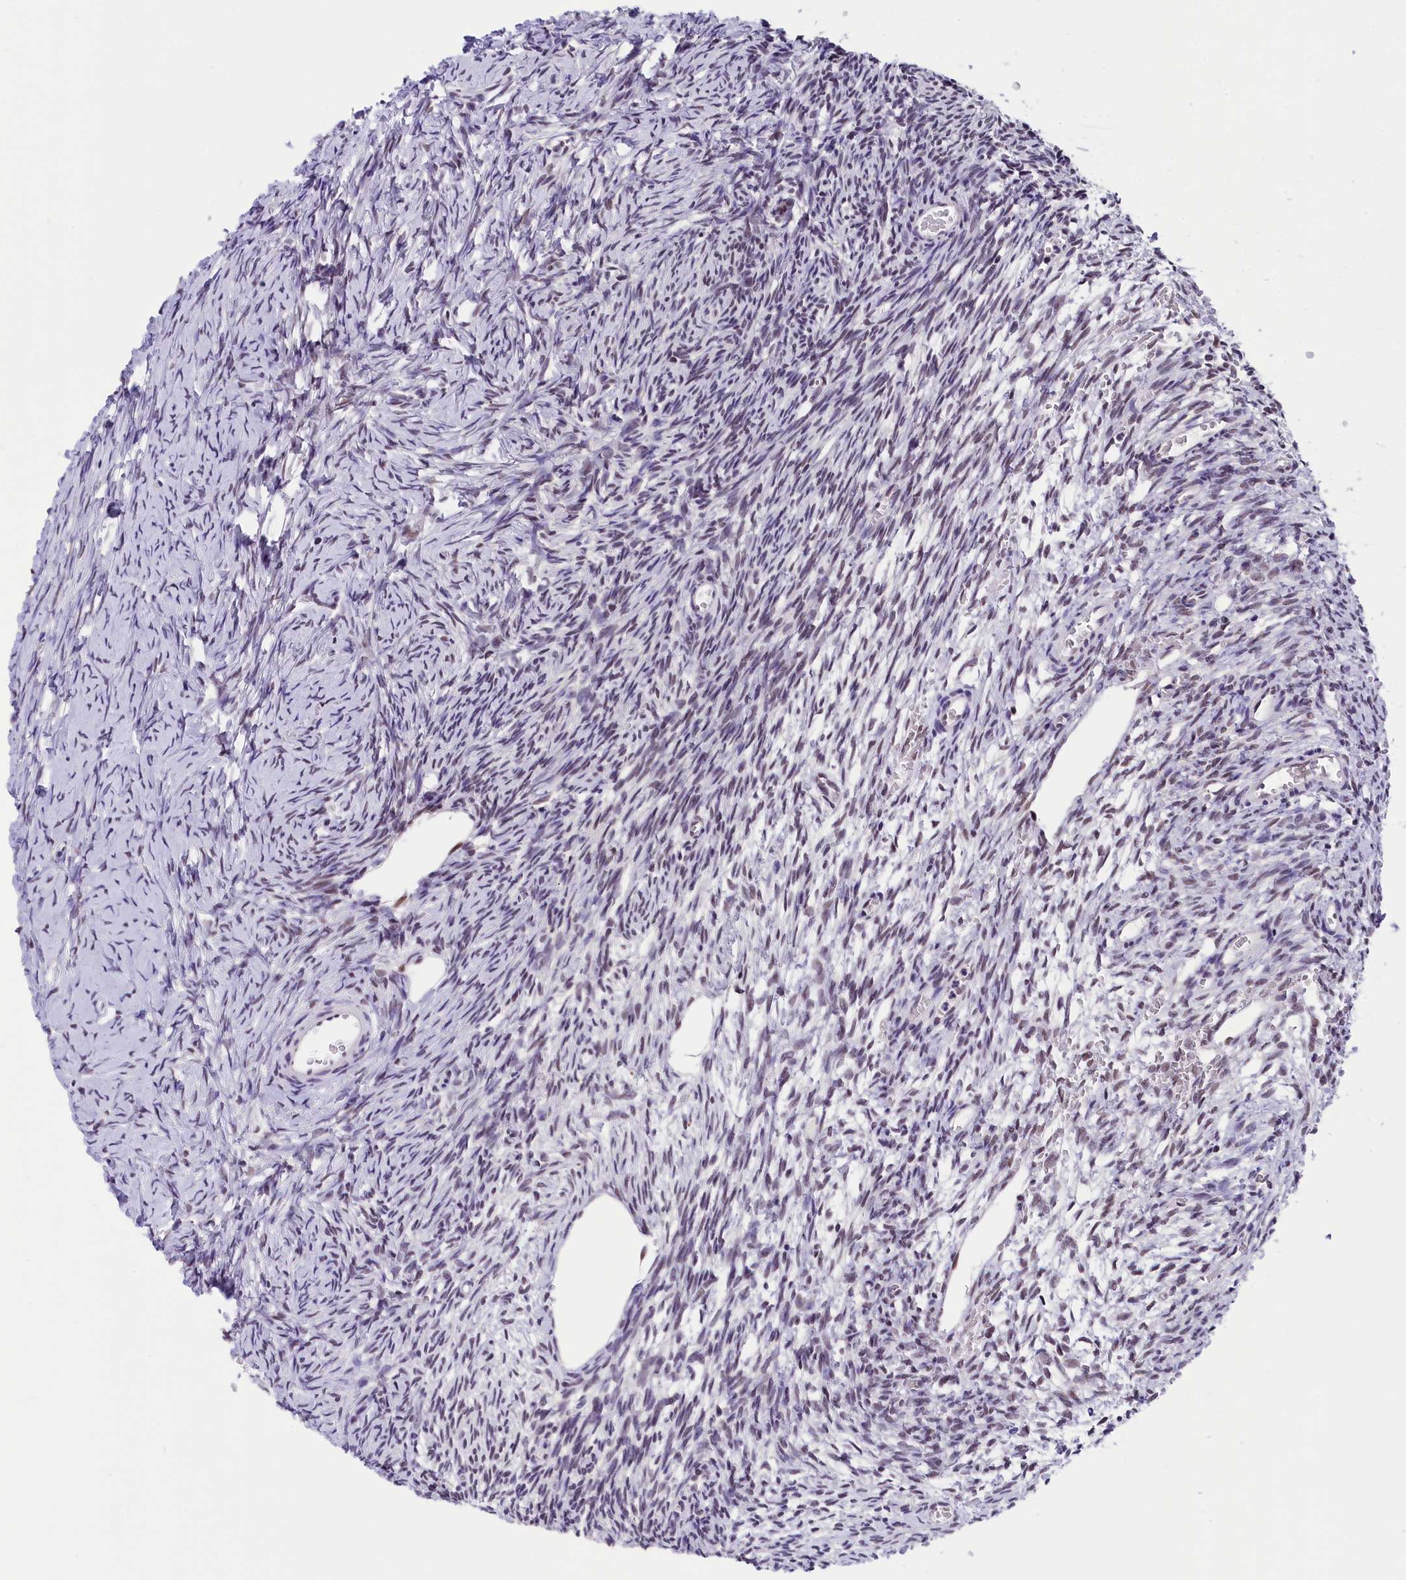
{"staining": {"intensity": "weak", "quantity": "<25%", "location": "nuclear"}, "tissue": "ovary", "cell_type": "Ovarian stroma cells", "image_type": "normal", "snomed": [{"axis": "morphology", "description": "Normal tissue, NOS"}, {"axis": "topography", "description": "Ovary"}], "caption": "The image exhibits no significant positivity in ovarian stroma cells of ovary. The staining was performed using DAB to visualize the protein expression in brown, while the nuclei were stained in blue with hematoxylin (Magnification: 20x).", "gene": "ZC3H4", "patient": {"sex": "female", "age": 39}}